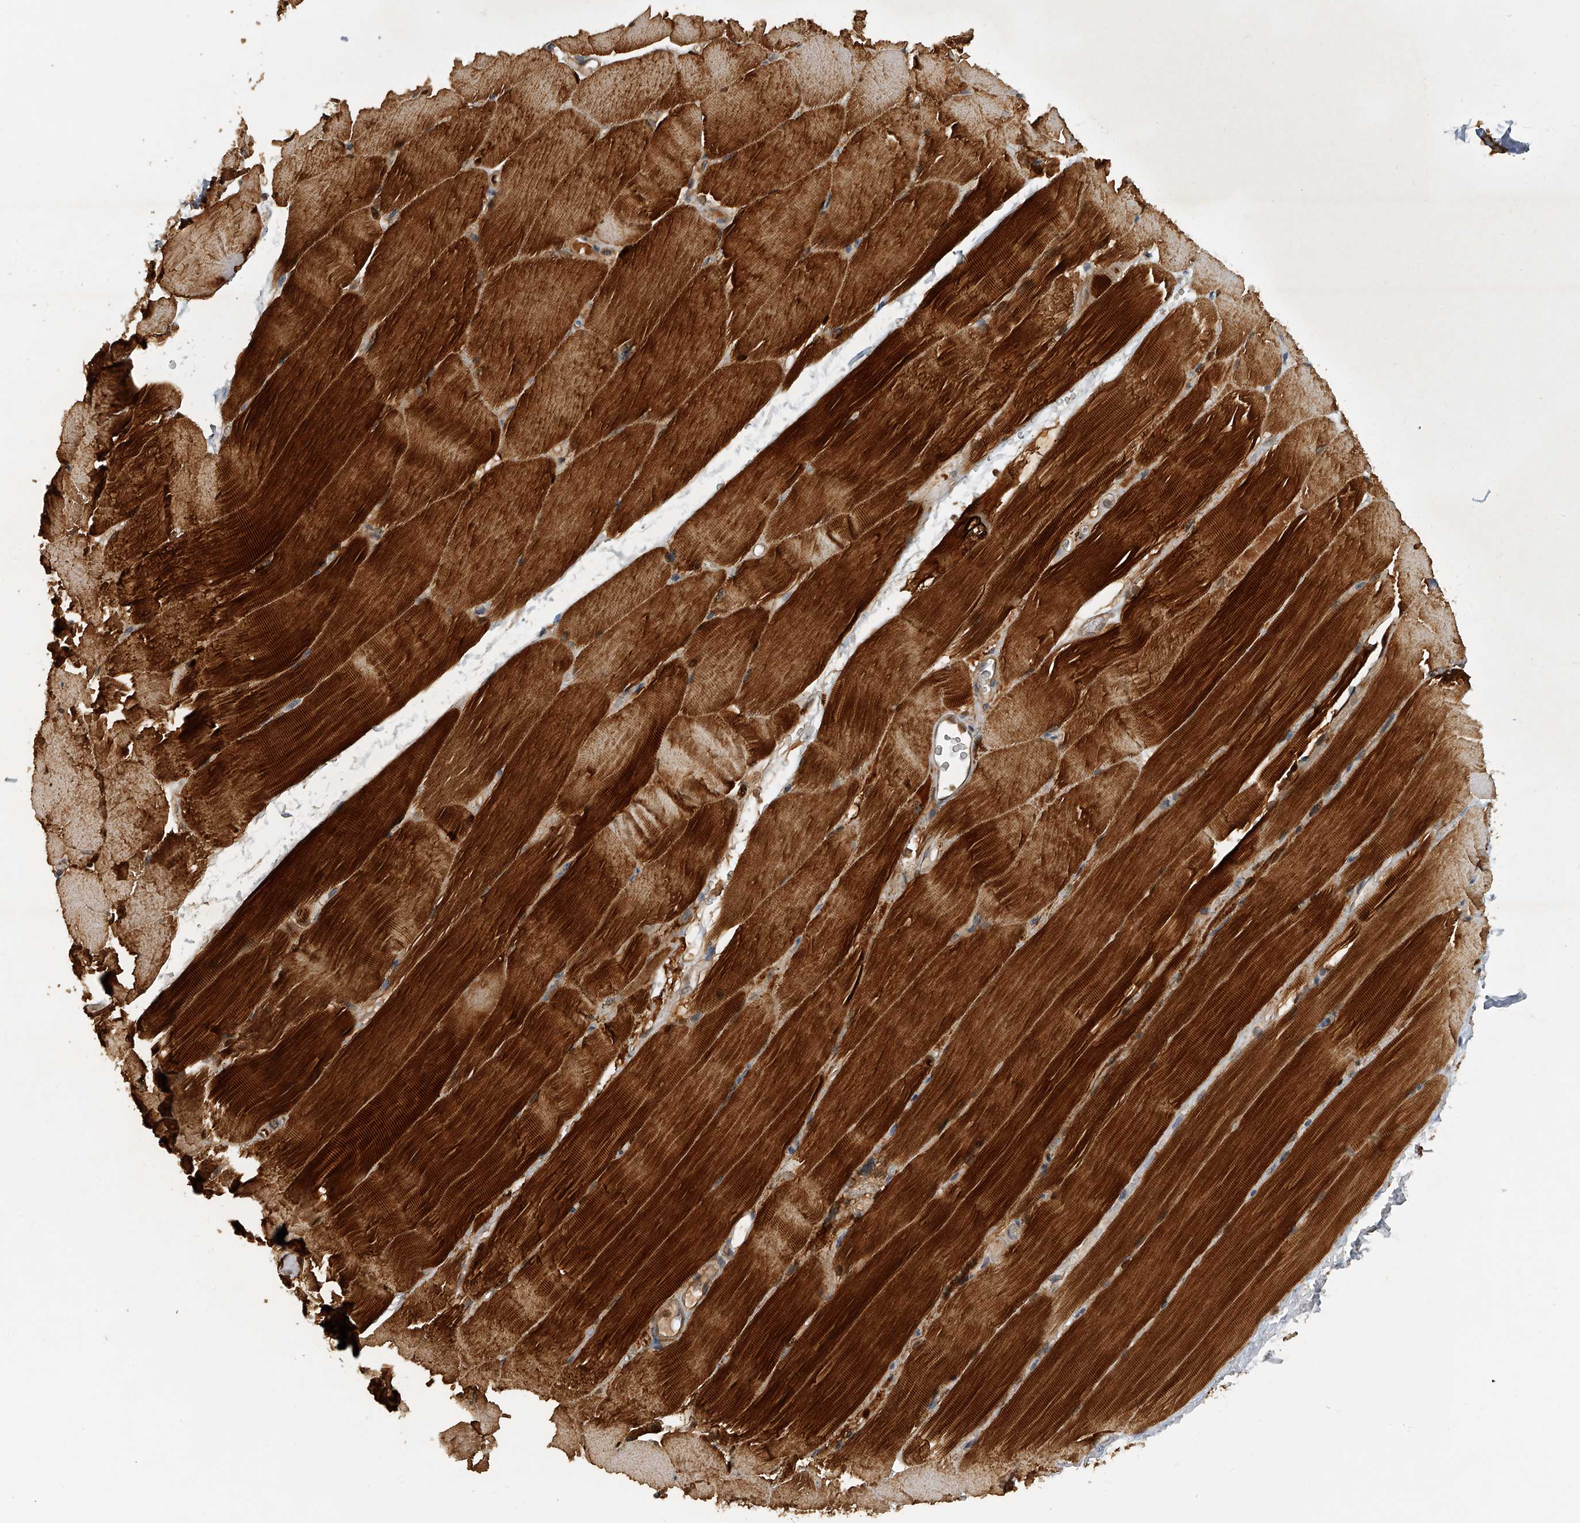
{"staining": {"intensity": "strong", "quantity": ">75%", "location": "cytoplasmic/membranous"}, "tissue": "skeletal muscle", "cell_type": "Myocytes", "image_type": "normal", "snomed": [{"axis": "morphology", "description": "Normal tissue, NOS"}, {"axis": "topography", "description": "Skeletal muscle"}, {"axis": "topography", "description": "Parathyroid gland"}], "caption": "Immunohistochemistry (IHC) histopathology image of benign human skeletal muscle stained for a protein (brown), which reveals high levels of strong cytoplasmic/membranous expression in about >75% of myocytes.", "gene": "PTPRA", "patient": {"sex": "female", "age": 37}}